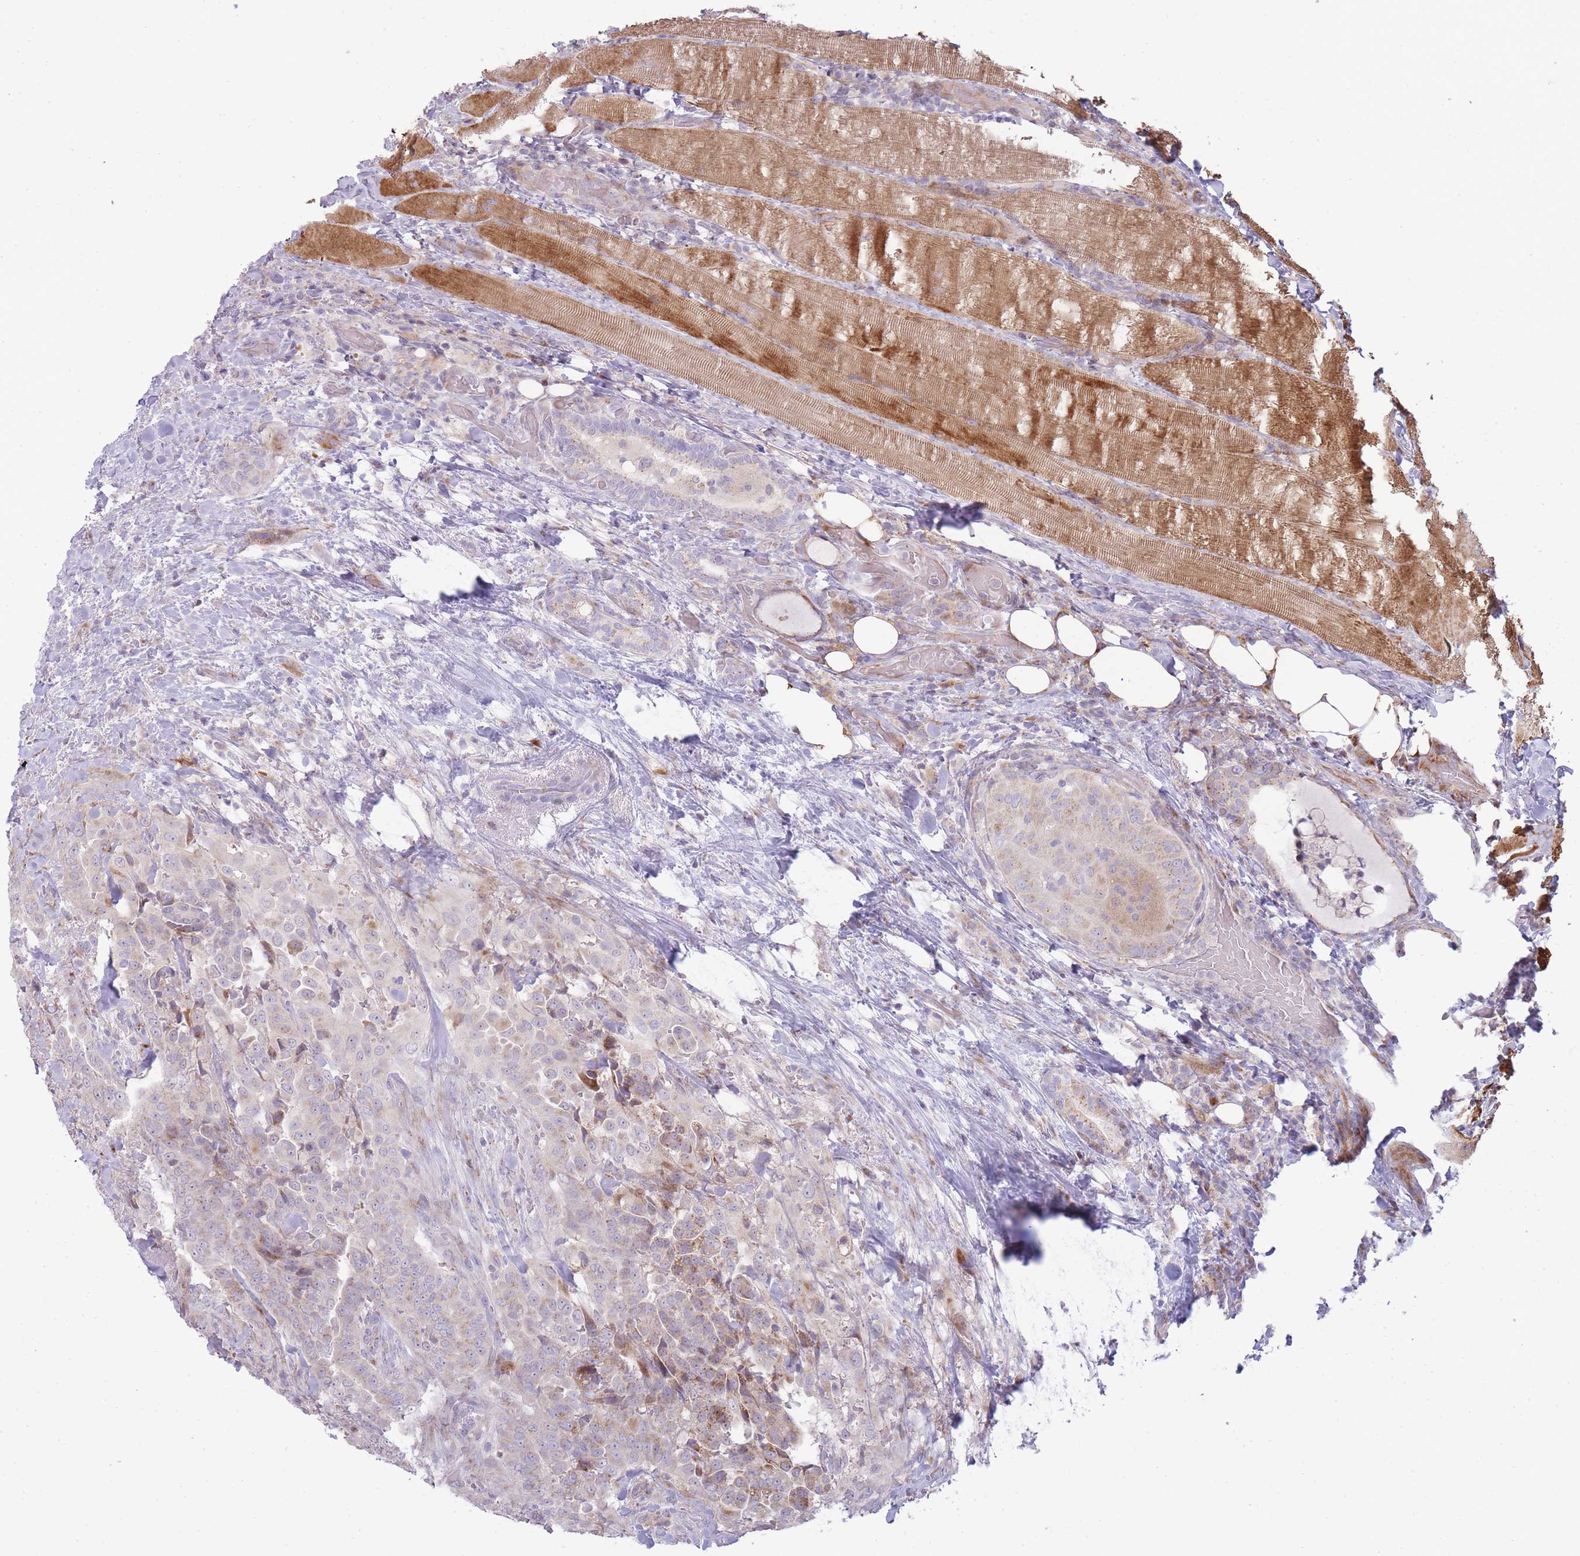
{"staining": {"intensity": "weak", "quantity": "25%-75%", "location": "cytoplasmic/membranous"}, "tissue": "thyroid cancer", "cell_type": "Tumor cells", "image_type": "cancer", "snomed": [{"axis": "morphology", "description": "Papillary adenocarcinoma, NOS"}, {"axis": "topography", "description": "Thyroid gland"}], "caption": "Thyroid papillary adenocarcinoma tissue demonstrates weak cytoplasmic/membranous positivity in approximately 25%-75% of tumor cells, visualized by immunohistochemistry. (brown staining indicates protein expression, while blue staining denotes nuclei).", "gene": "PPP3R2", "patient": {"sex": "male", "age": 61}}